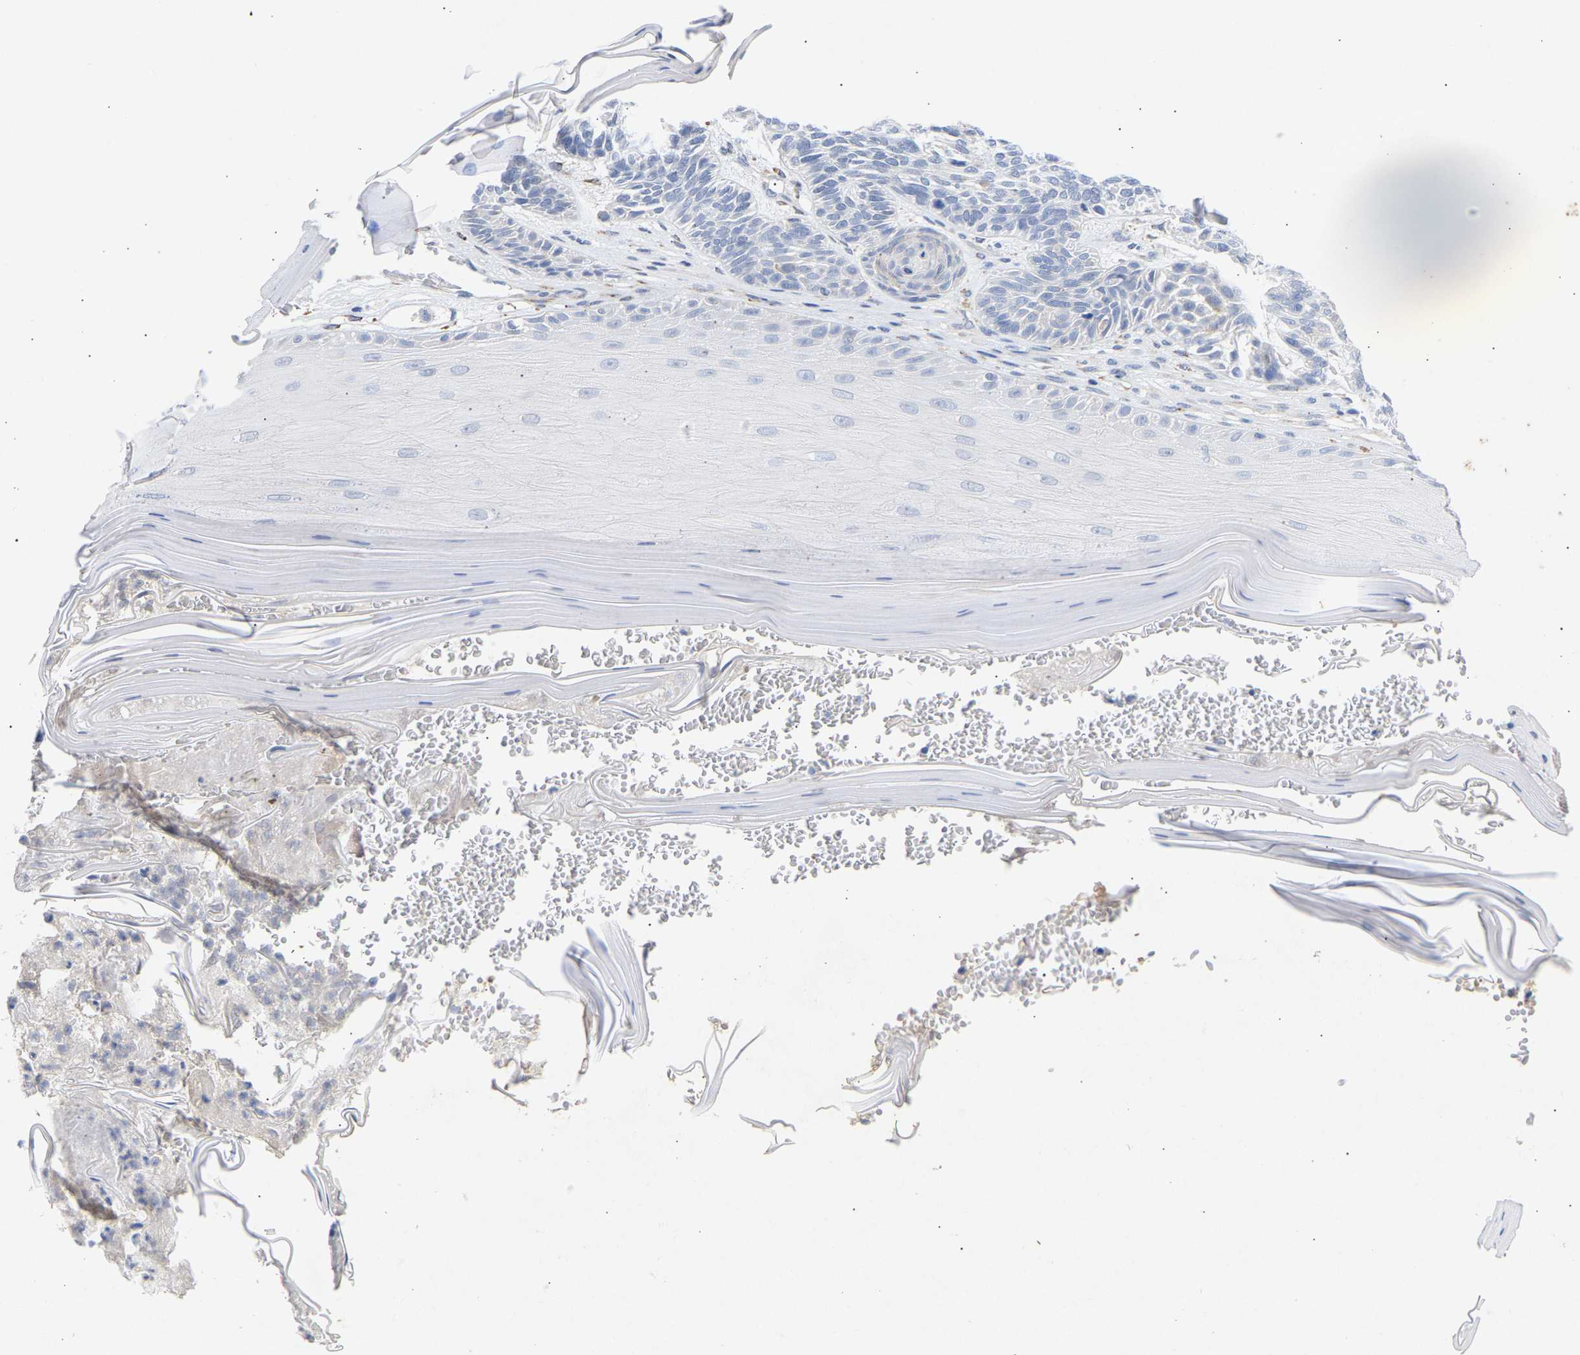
{"staining": {"intensity": "negative", "quantity": "none", "location": "none"}, "tissue": "skin cancer", "cell_type": "Tumor cells", "image_type": "cancer", "snomed": [{"axis": "morphology", "description": "Basal cell carcinoma"}, {"axis": "topography", "description": "Skin"}], "caption": "DAB immunohistochemical staining of skin cancer shows no significant positivity in tumor cells.", "gene": "SELENOM", "patient": {"sex": "male", "age": 55}}